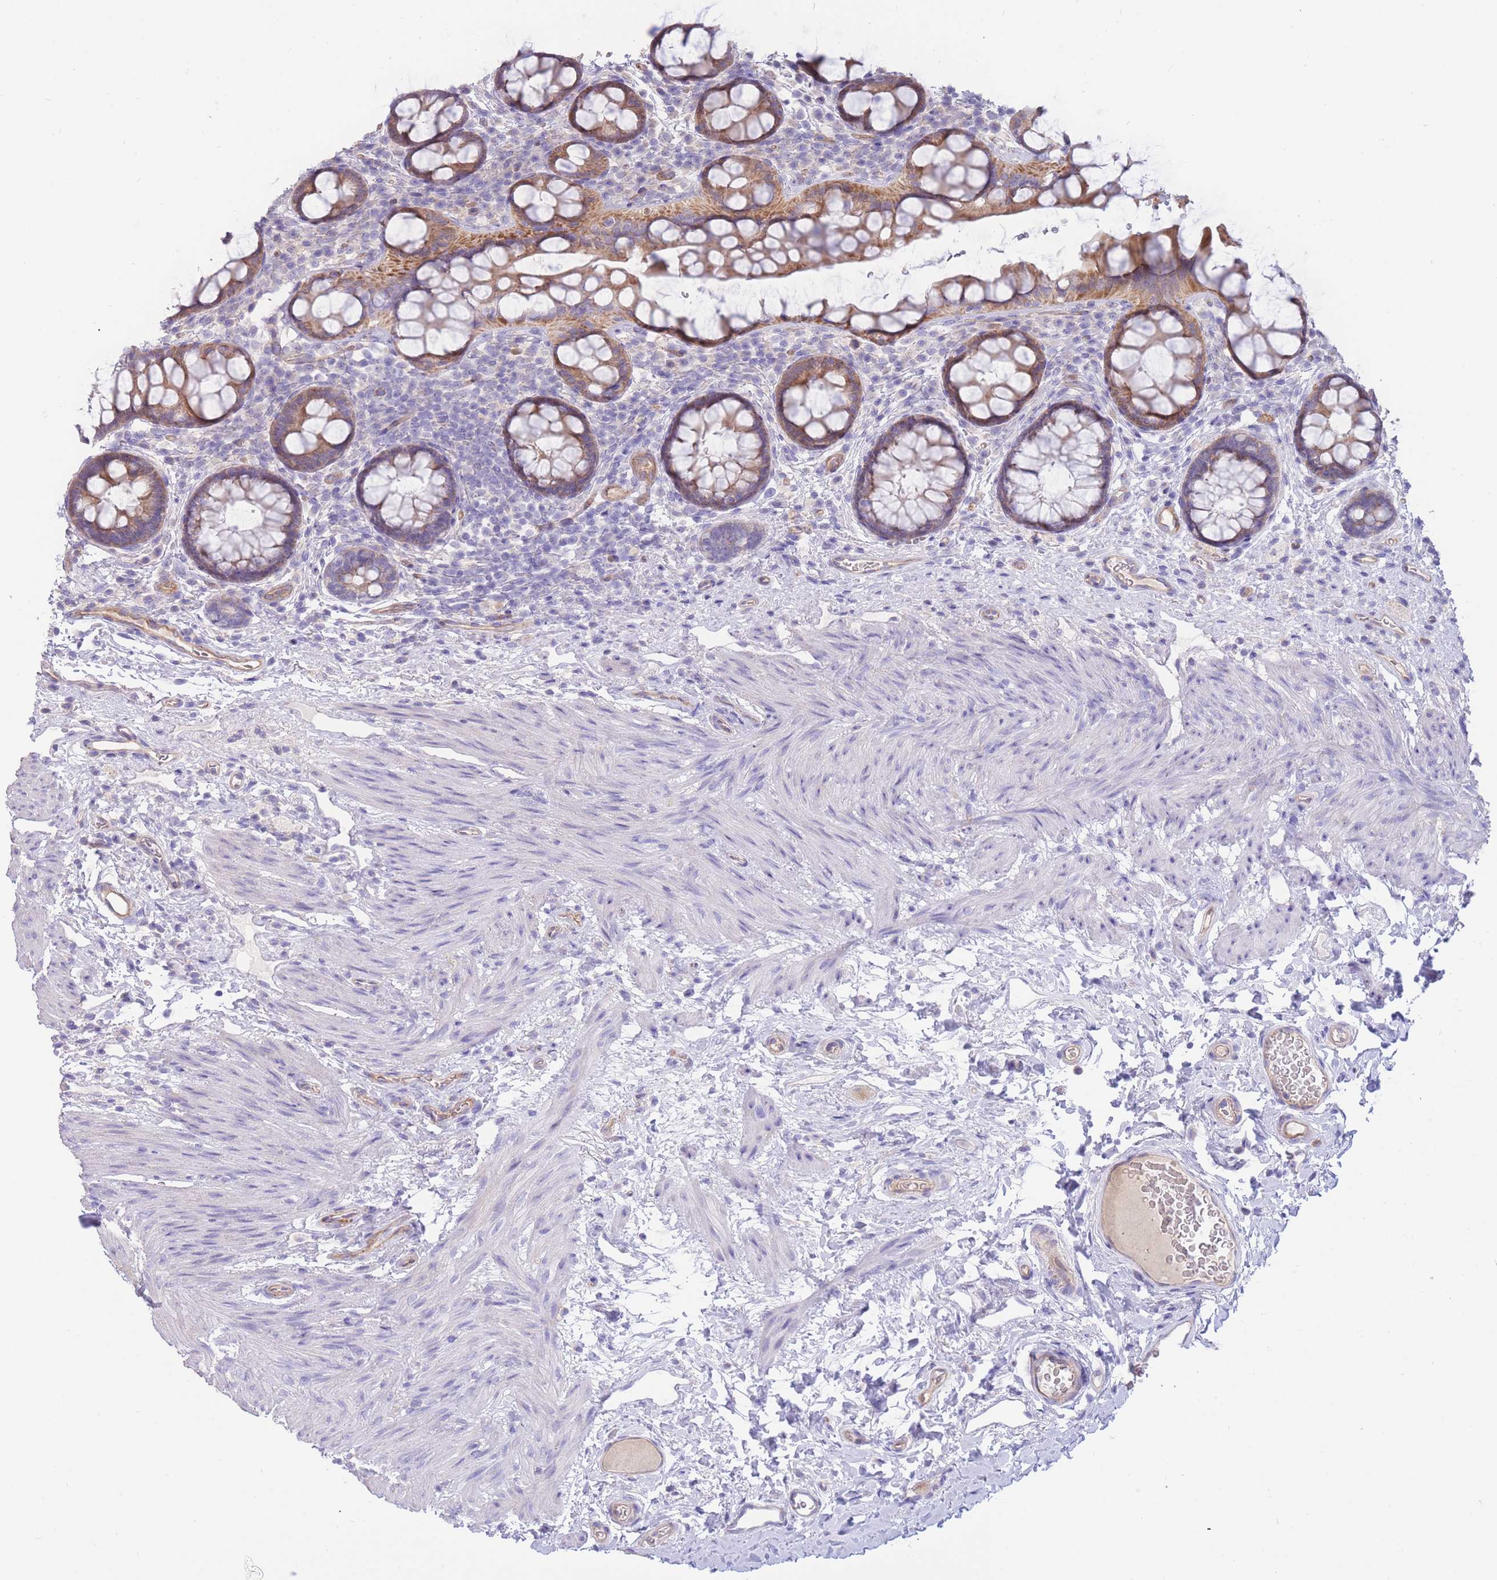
{"staining": {"intensity": "moderate", "quantity": ">75%", "location": "cytoplasmic/membranous"}, "tissue": "rectum", "cell_type": "Glandular cells", "image_type": "normal", "snomed": [{"axis": "morphology", "description": "Normal tissue, NOS"}, {"axis": "topography", "description": "Rectum"}, {"axis": "topography", "description": "Peripheral nerve tissue"}], "caption": "Brown immunohistochemical staining in normal human rectum exhibits moderate cytoplasmic/membranous staining in about >75% of glandular cells. The staining was performed using DAB, with brown indicating positive protein expression. Nuclei are stained blue with hematoxylin.", "gene": "SULT1A1", "patient": {"sex": "female", "age": 69}}